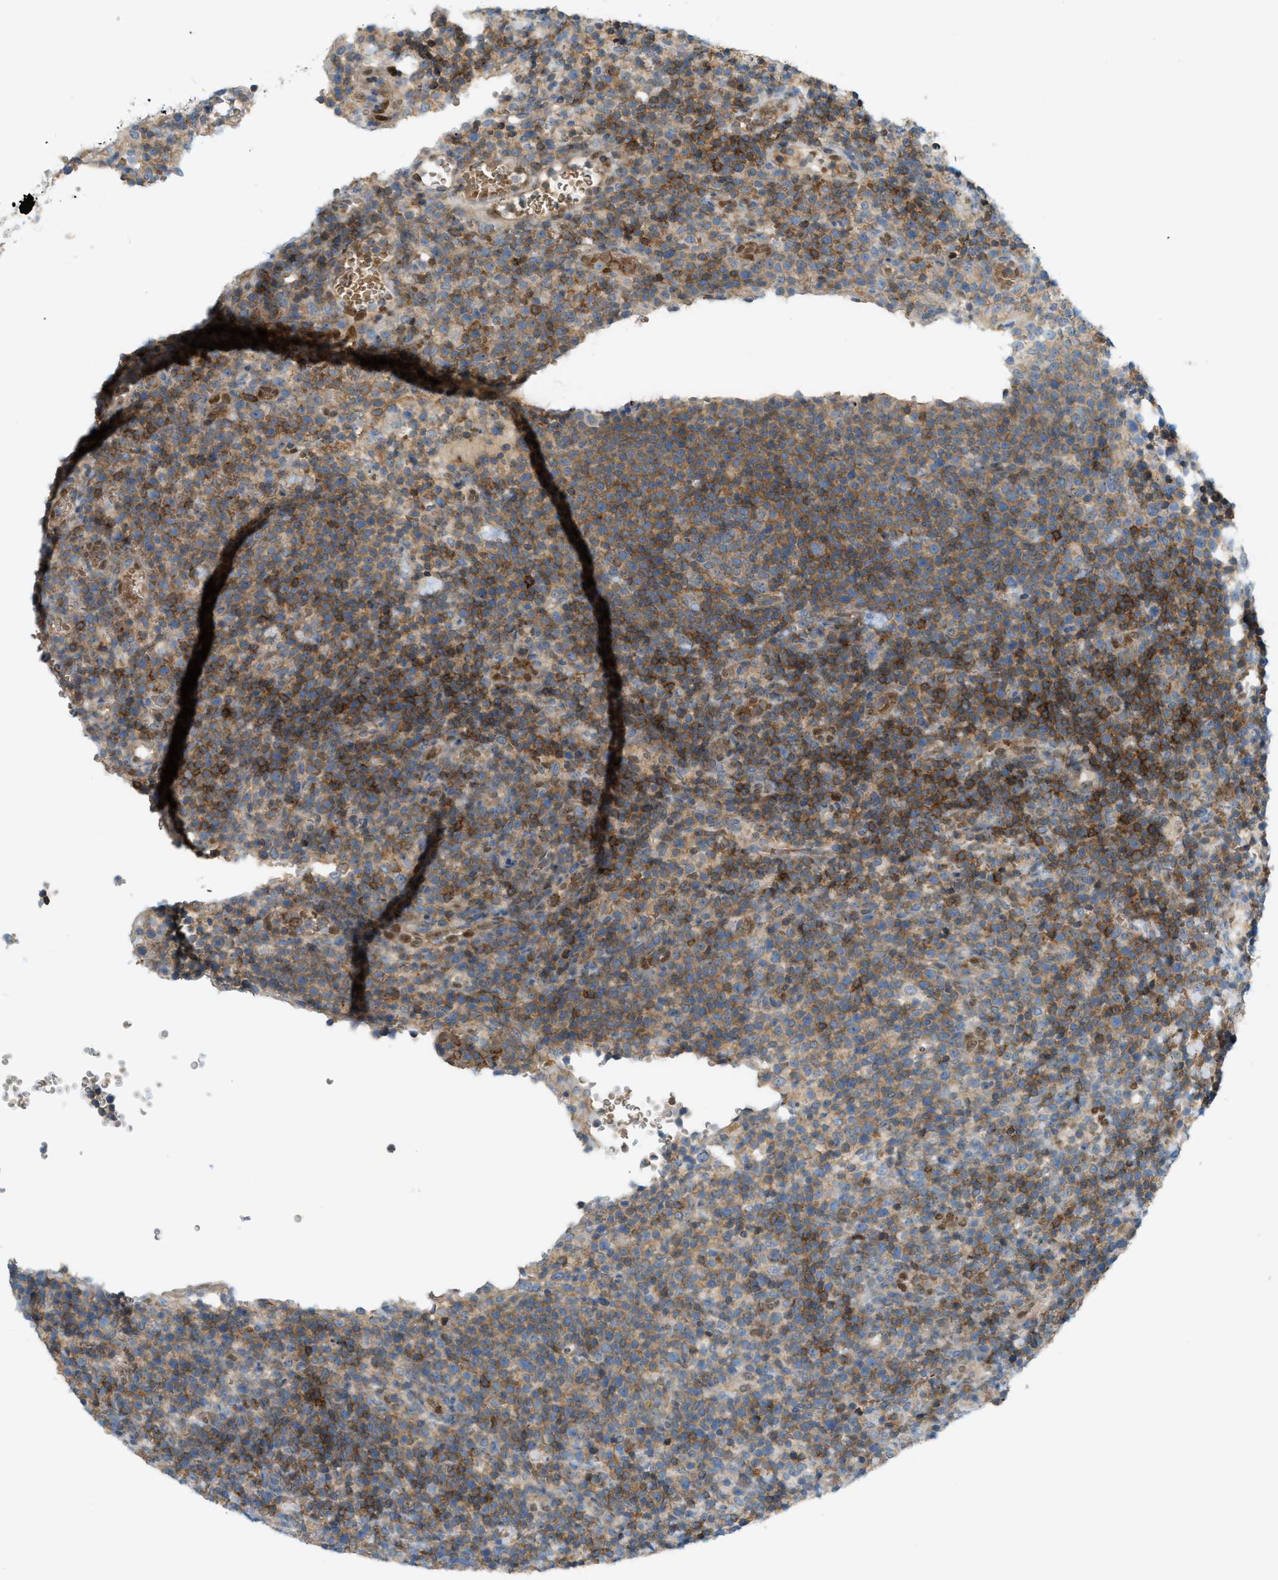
{"staining": {"intensity": "moderate", "quantity": ">75%", "location": "cytoplasmic/membranous"}, "tissue": "lymphoma", "cell_type": "Tumor cells", "image_type": "cancer", "snomed": [{"axis": "morphology", "description": "Malignant lymphoma, non-Hodgkin's type, High grade"}, {"axis": "topography", "description": "Lymph node"}], "caption": "A brown stain shows moderate cytoplasmic/membranous staining of a protein in human malignant lymphoma, non-Hodgkin's type (high-grade) tumor cells.", "gene": "GRK6", "patient": {"sex": "male", "age": 61}}